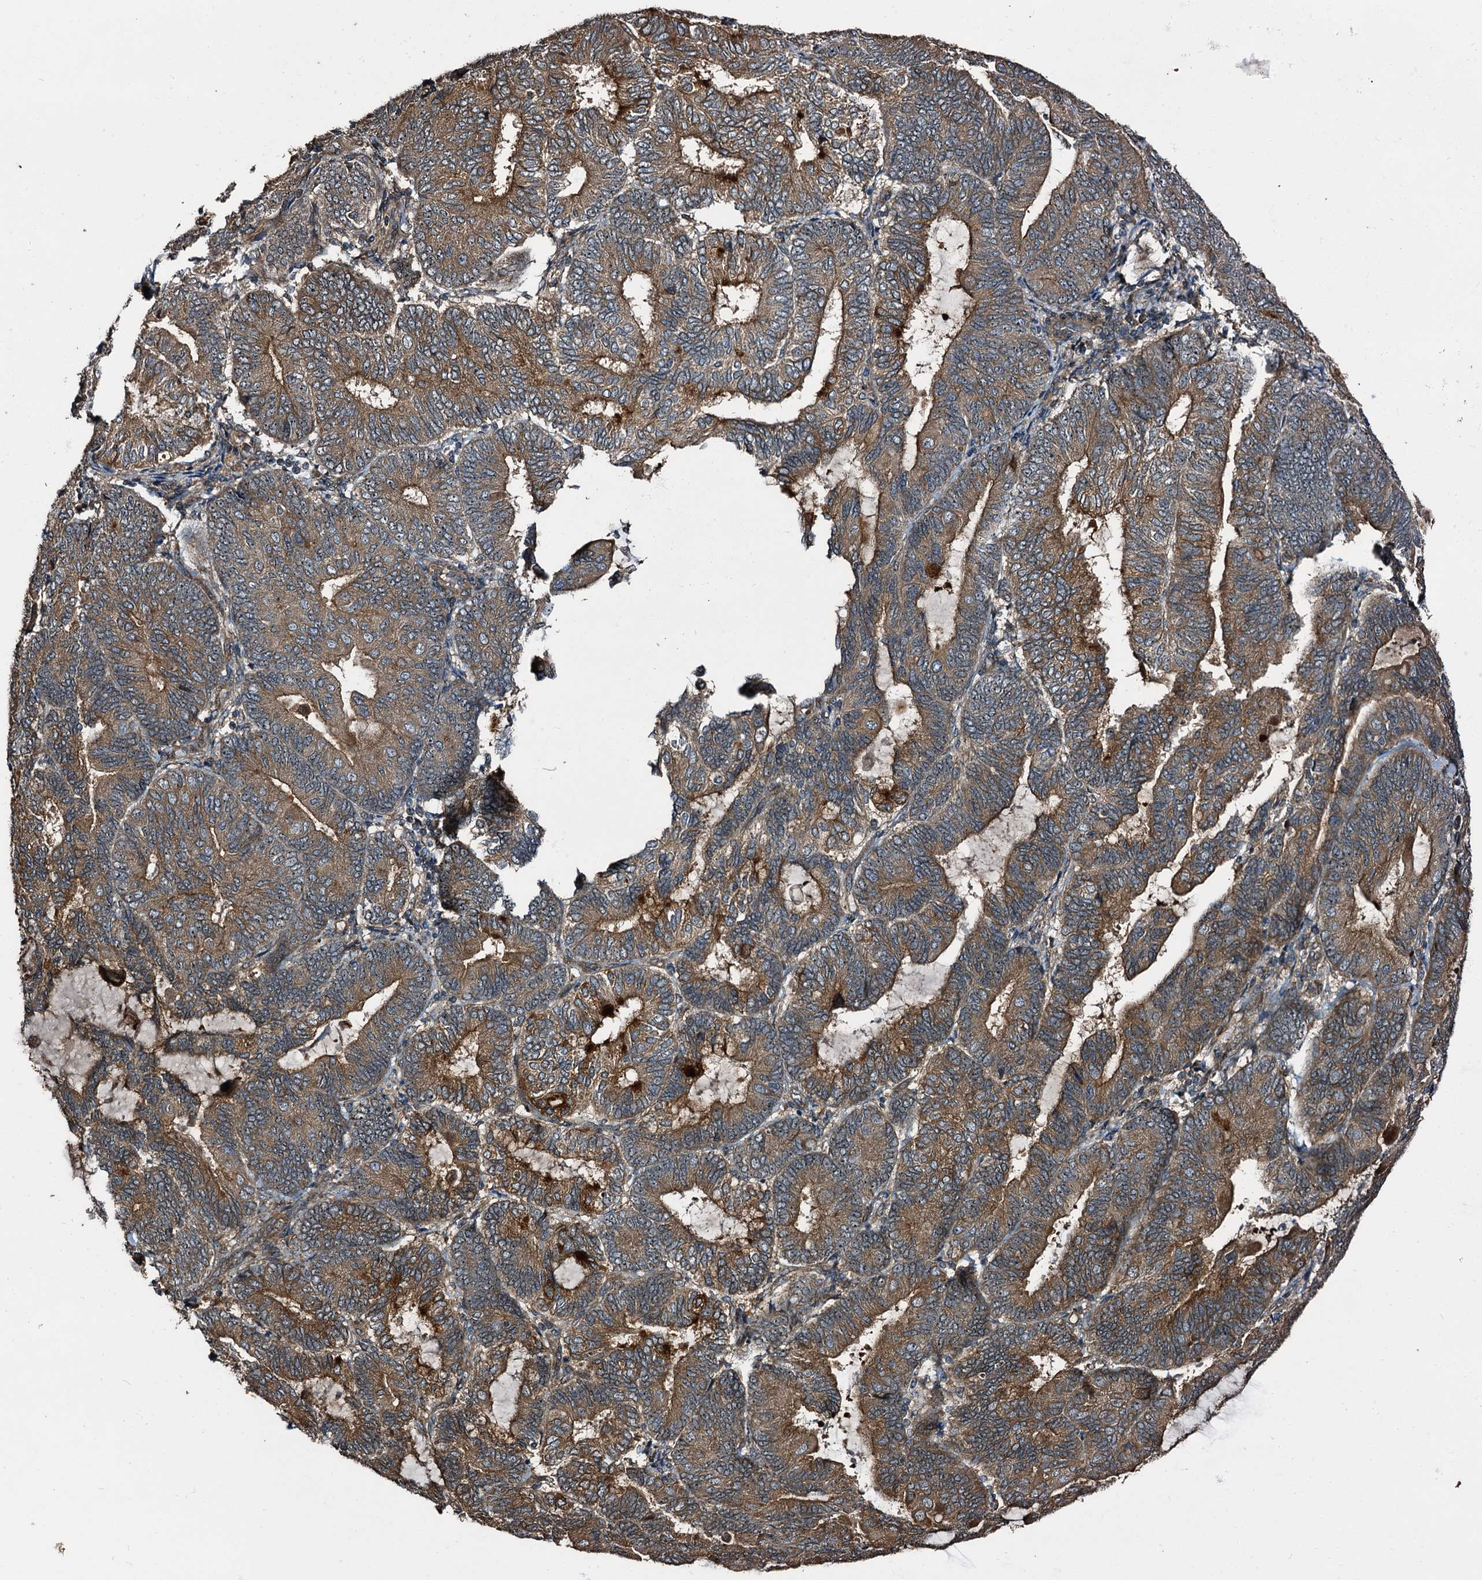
{"staining": {"intensity": "moderate", "quantity": ">75%", "location": "cytoplasmic/membranous"}, "tissue": "endometrial cancer", "cell_type": "Tumor cells", "image_type": "cancer", "snomed": [{"axis": "morphology", "description": "Adenocarcinoma, NOS"}, {"axis": "topography", "description": "Endometrium"}], "caption": "Immunohistochemistry (IHC) (DAB) staining of endometrial cancer (adenocarcinoma) reveals moderate cytoplasmic/membranous protein staining in approximately >75% of tumor cells.", "gene": "PEX5", "patient": {"sex": "female", "age": 81}}